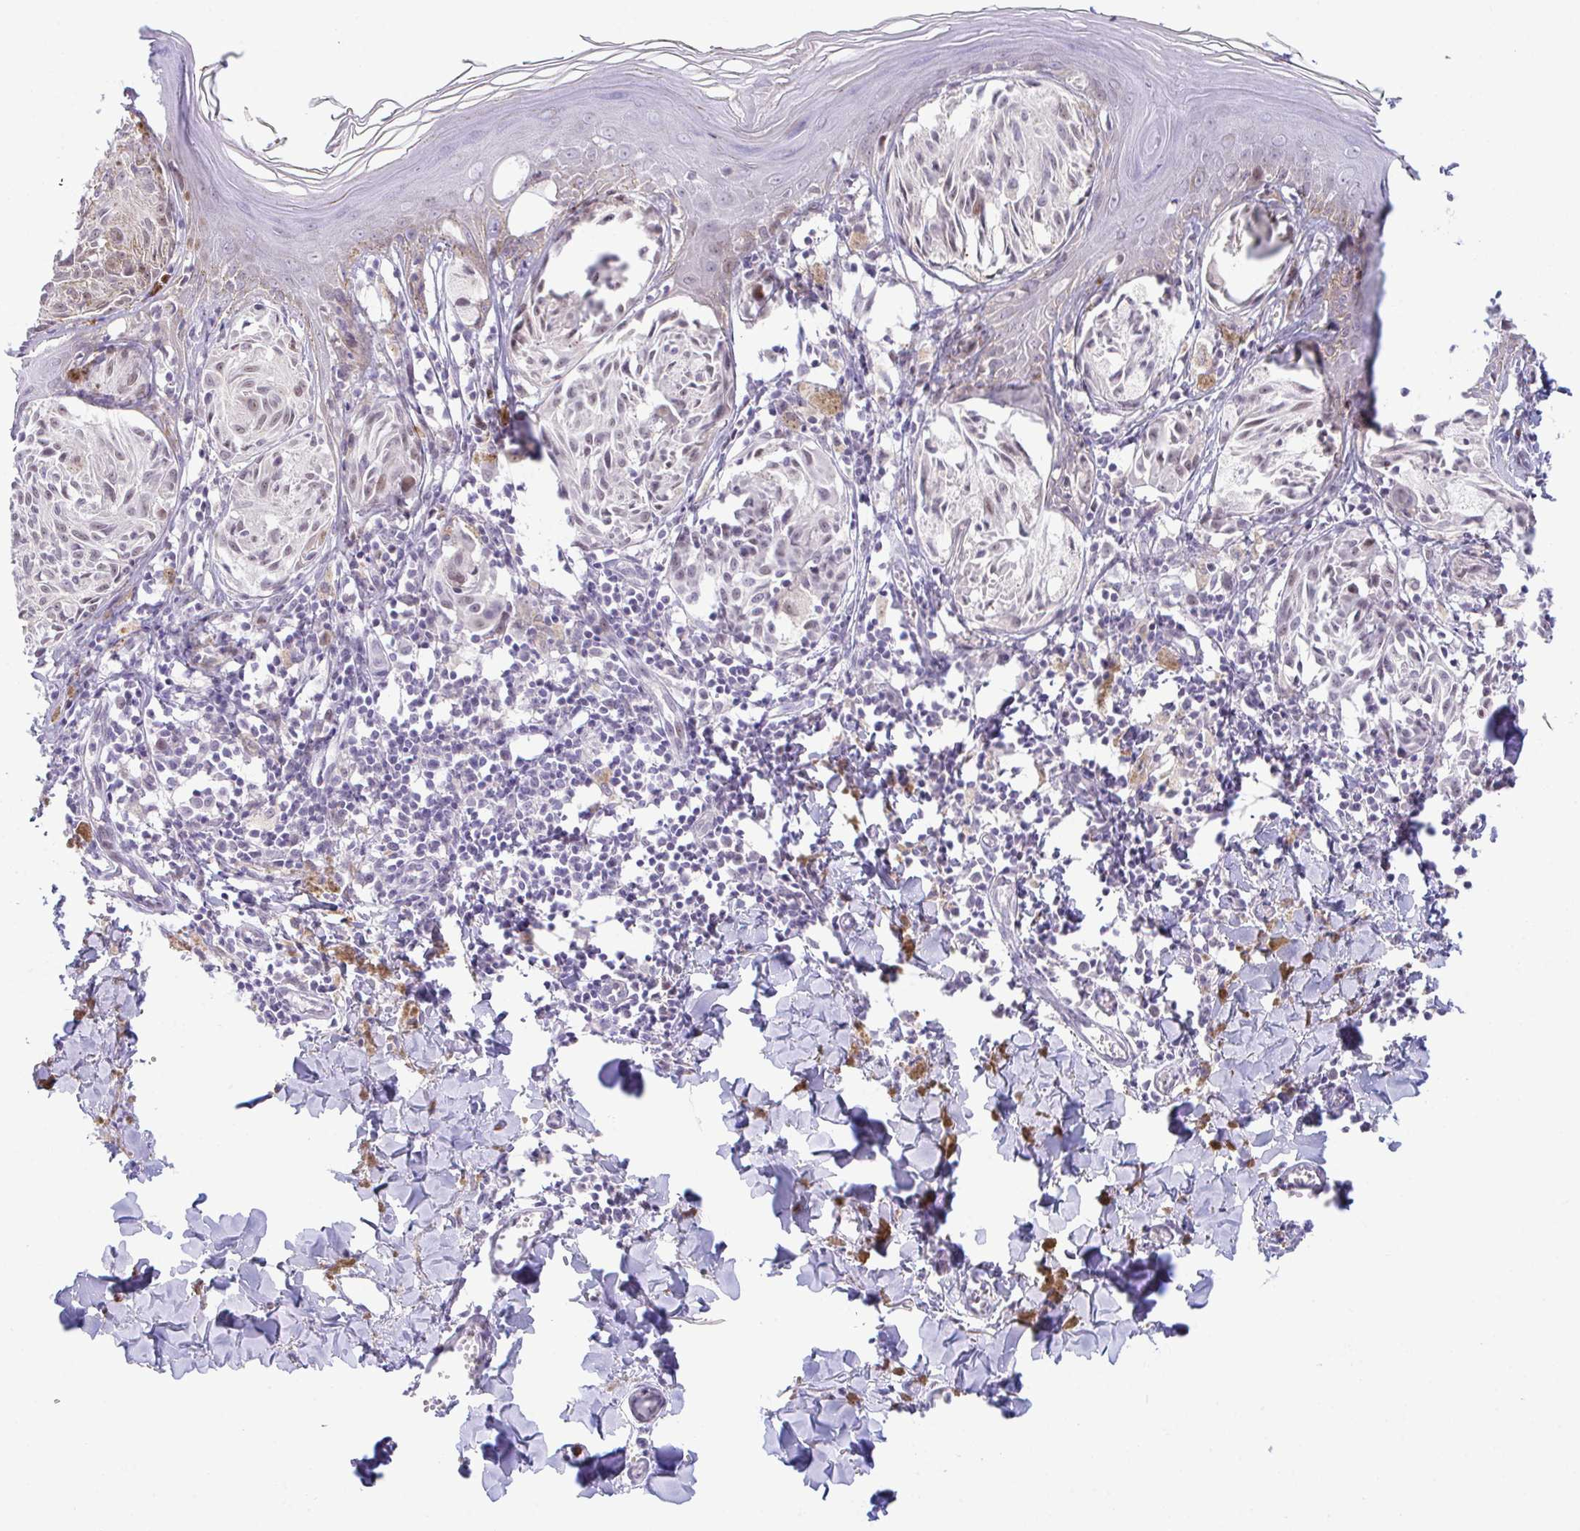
{"staining": {"intensity": "weak", "quantity": "<25%", "location": "nuclear"}, "tissue": "melanoma", "cell_type": "Tumor cells", "image_type": "cancer", "snomed": [{"axis": "morphology", "description": "Malignant melanoma, NOS"}, {"axis": "topography", "description": "Skin"}], "caption": "Immunohistochemical staining of human melanoma displays no significant expression in tumor cells.", "gene": "USP35", "patient": {"sex": "female", "age": 38}}